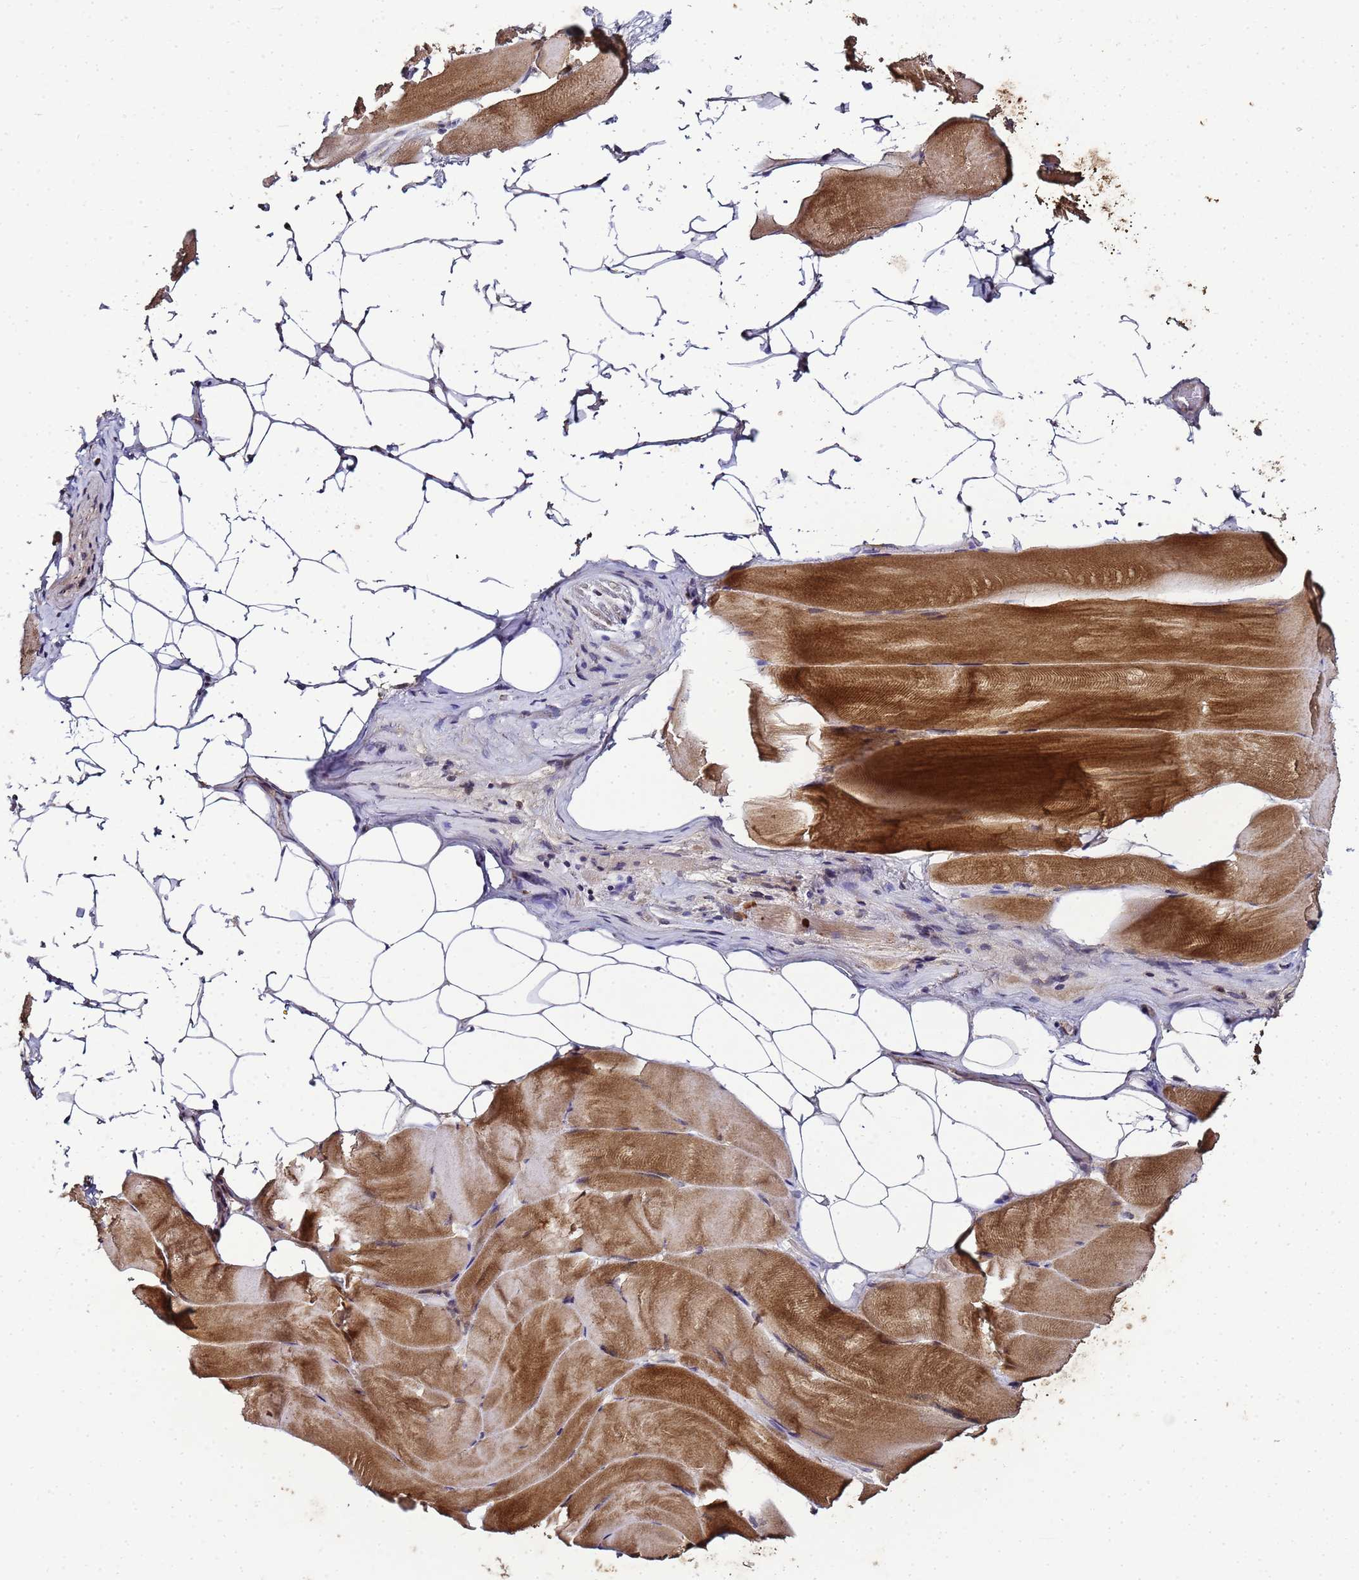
{"staining": {"intensity": "moderate", "quantity": "25%-75%", "location": "cytoplasmic/membranous"}, "tissue": "skeletal muscle", "cell_type": "Myocytes", "image_type": "normal", "snomed": [{"axis": "morphology", "description": "Normal tissue, NOS"}, {"axis": "topography", "description": "Skeletal muscle"}], "caption": "This is a photomicrograph of immunohistochemistry staining of benign skeletal muscle, which shows moderate staining in the cytoplasmic/membranous of myocytes.", "gene": "LGI4", "patient": {"sex": "female", "age": 64}}